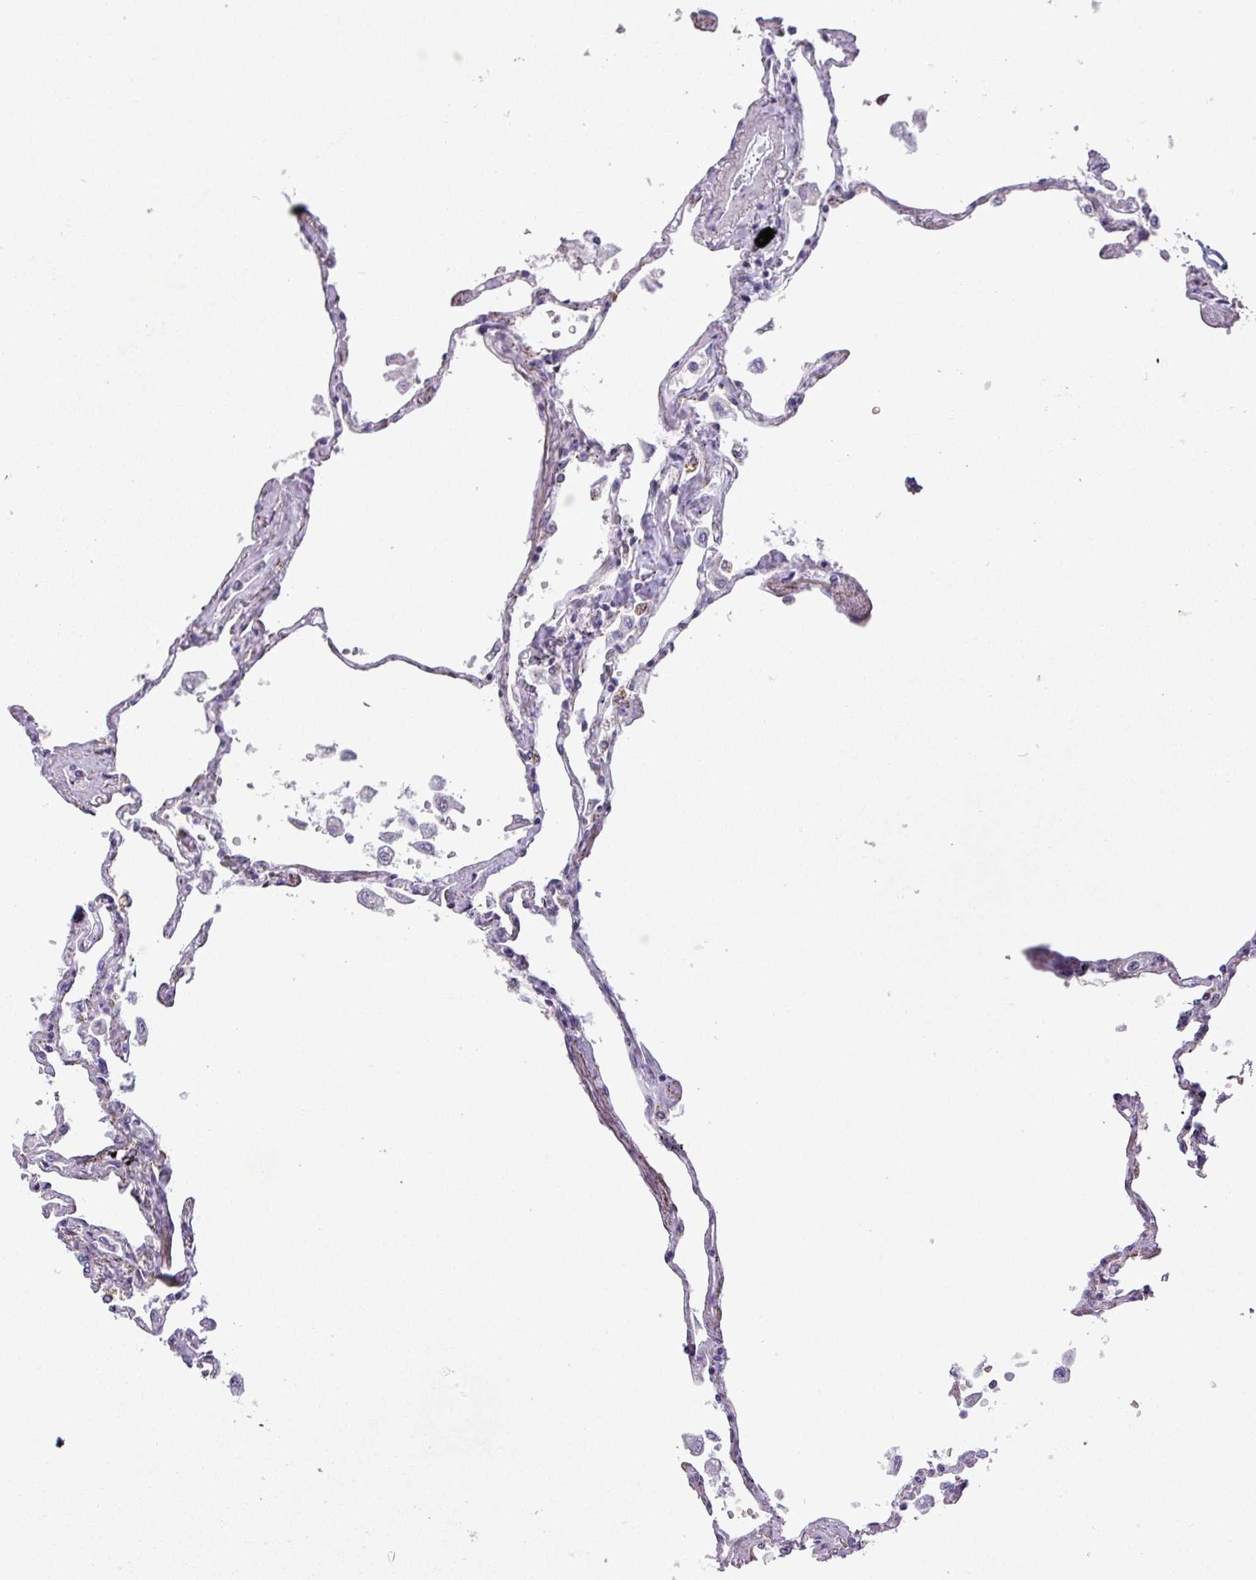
{"staining": {"intensity": "moderate", "quantity": "<25%", "location": "cytoplasmic/membranous"}, "tissue": "lung", "cell_type": "Alveolar cells", "image_type": "normal", "snomed": [{"axis": "morphology", "description": "Normal tissue, NOS"}, {"axis": "topography", "description": "Lung"}], "caption": "Immunohistochemical staining of benign human lung exhibits low levels of moderate cytoplasmic/membranous staining in about <25% of alveolar cells.", "gene": "ZNF81", "patient": {"sex": "female", "age": 67}}